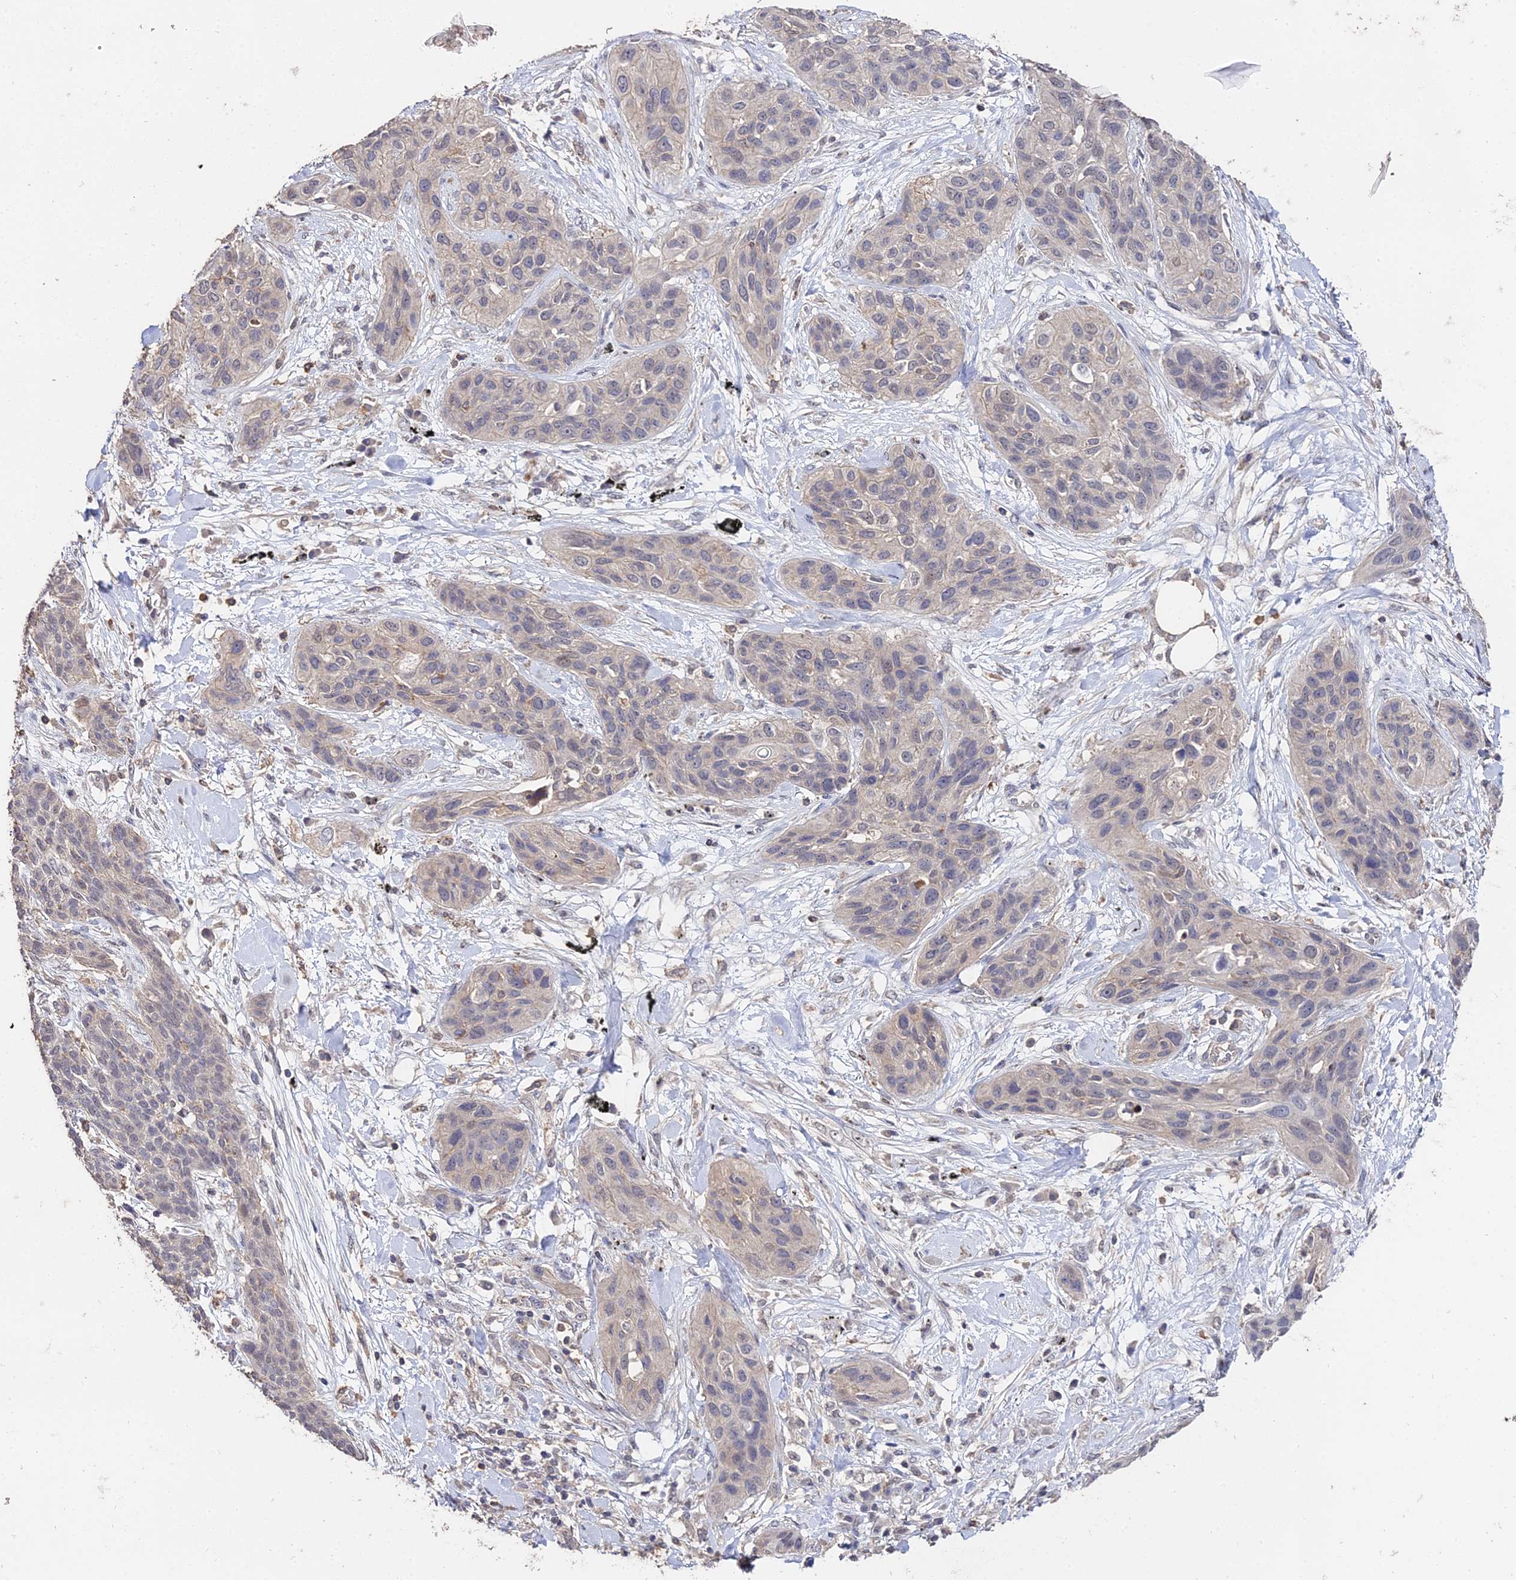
{"staining": {"intensity": "weak", "quantity": "<25%", "location": "cytoplasmic/membranous"}, "tissue": "lung cancer", "cell_type": "Tumor cells", "image_type": "cancer", "snomed": [{"axis": "morphology", "description": "Squamous cell carcinoma, NOS"}, {"axis": "topography", "description": "Lung"}], "caption": "The immunohistochemistry histopathology image has no significant positivity in tumor cells of lung cancer tissue.", "gene": "LSM5", "patient": {"sex": "female", "age": 70}}